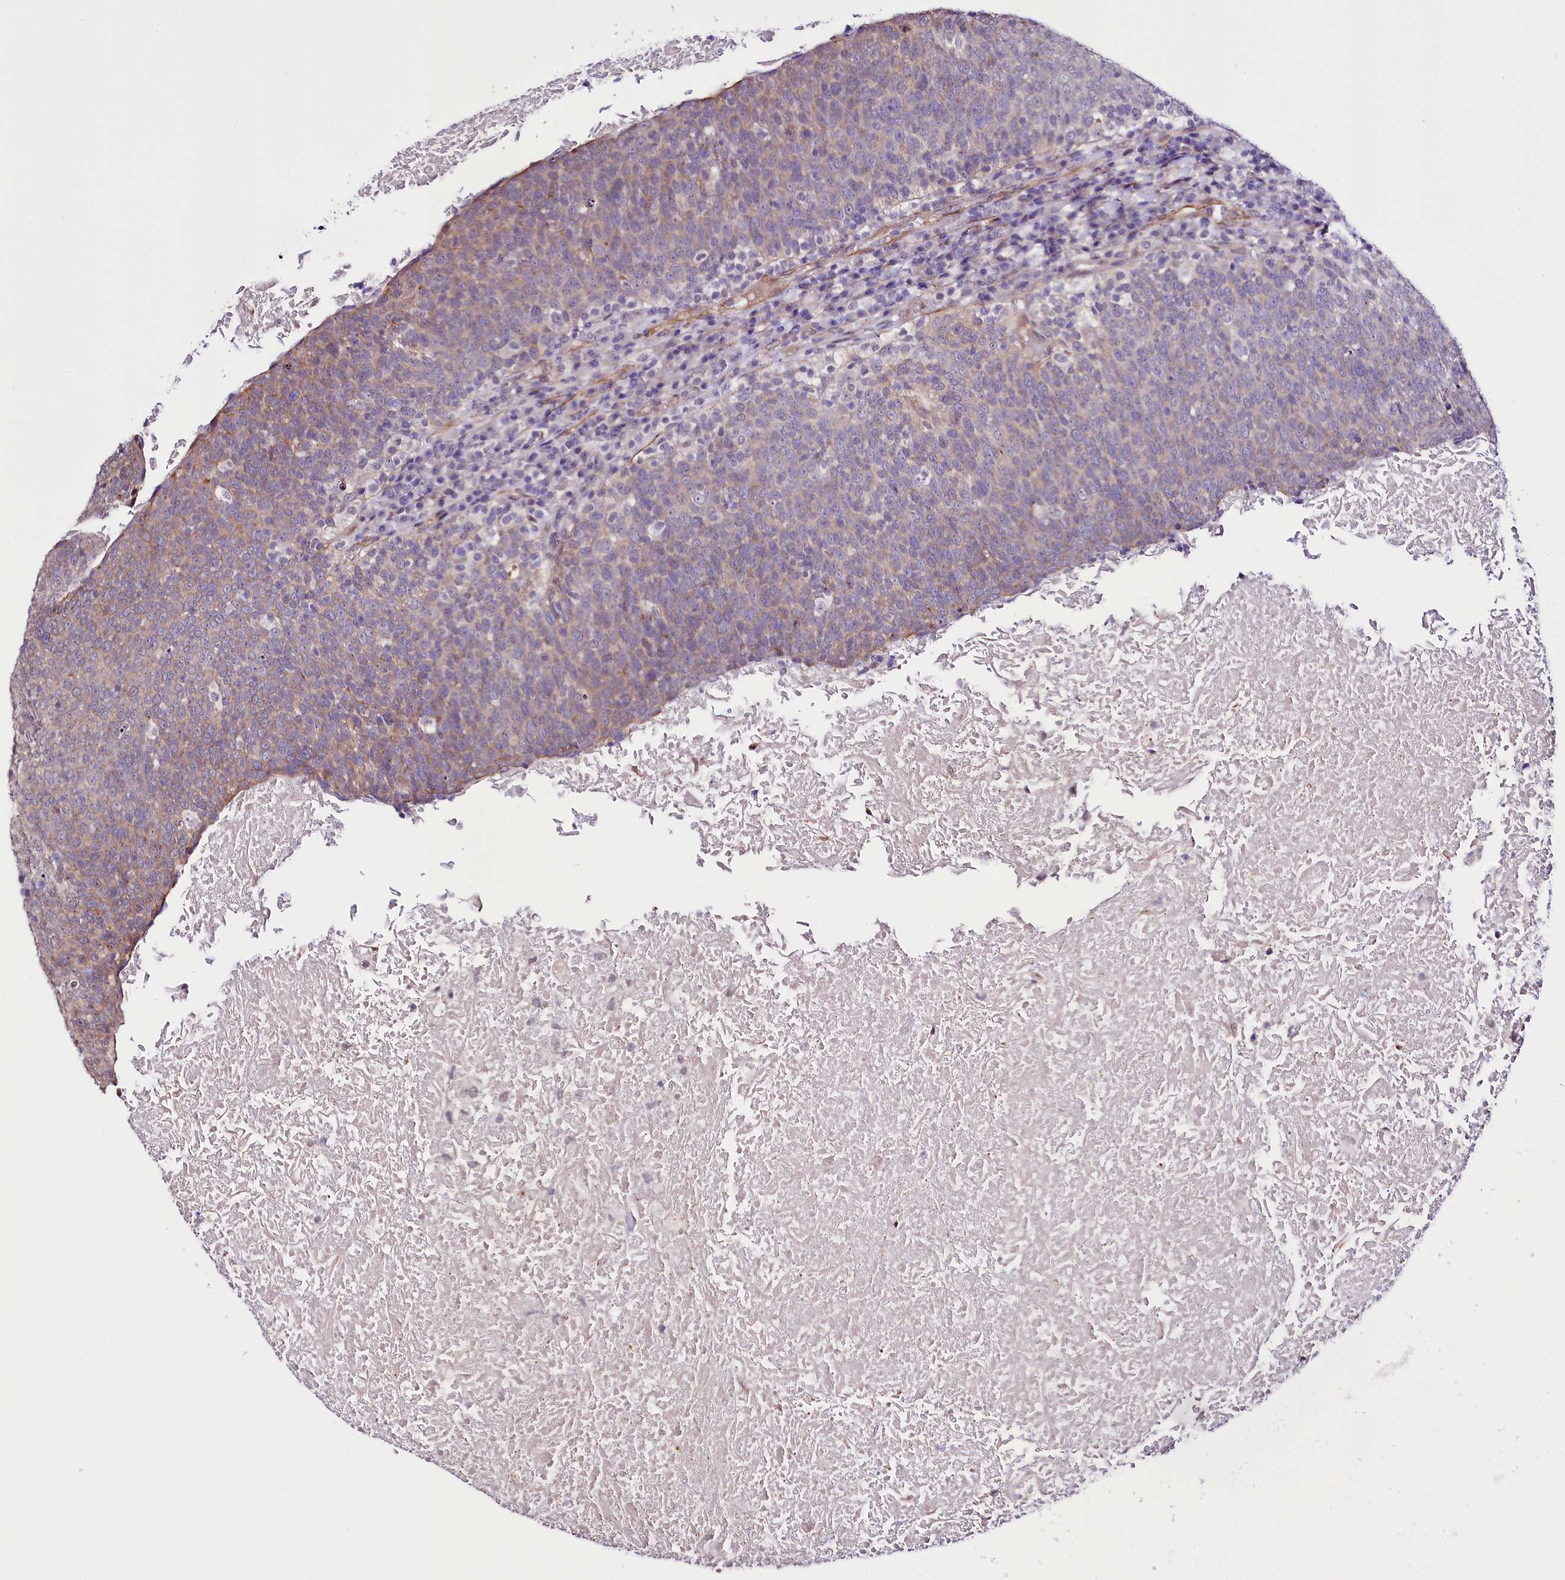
{"staining": {"intensity": "weak", "quantity": ">75%", "location": "cytoplasmic/membranous"}, "tissue": "head and neck cancer", "cell_type": "Tumor cells", "image_type": "cancer", "snomed": [{"axis": "morphology", "description": "Squamous cell carcinoma, NOS"}, {"axis": "morphology", "description": "Squamous cell carcinoma, metastatic, NOS"}, {"axis": "topography", "description": "Lymph node"}, {"axis": "topography", "description": "Head-Neck"}], "caption": "DAB (3,3'-diaminobenzidine) immunohistochemical staining of human squamous cell carcinoma (head and neck) exhibits weak cytoplasmic/membranous protein staining in about >75% of tumor cells. The protein of interest is stained brown, and the nuclei are stained in blue (DAB IHC with brightfield microscopy, high magnification).", "gene": "ST7", "patient": {"sex": "male", "age": 62}}